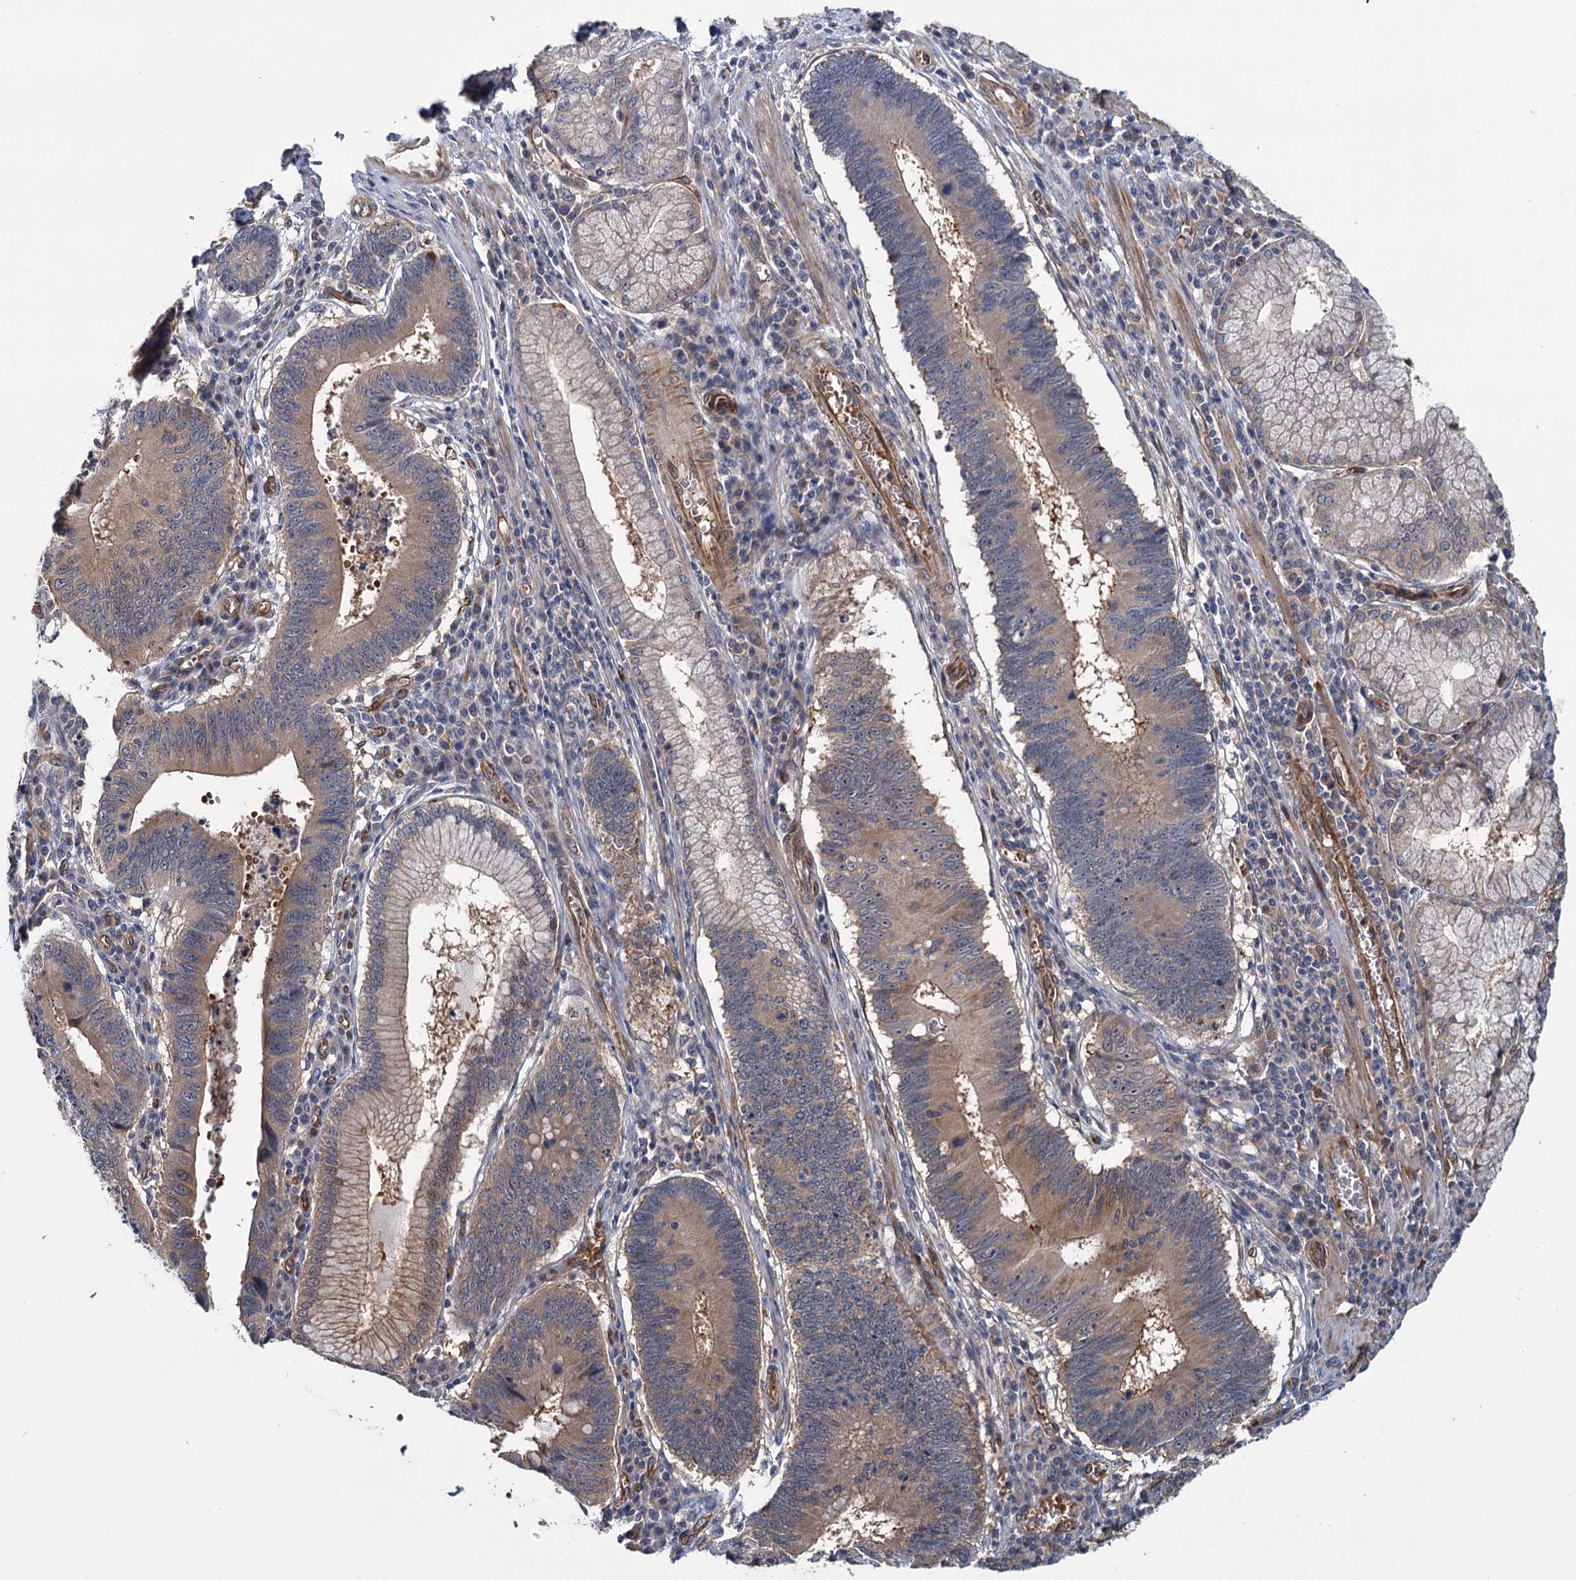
{"staining": {"intensity": "weak", "quantity": ">75%", "location": "cytoplasmic/membranous"}, "tissue": "stomach cancer", "cell_type": "Tumor cells", "image_type": "cancer", "snomed": [{"axis": "morphology", "description": "Adenocarcinoma, NOS"}, {"axis": "topography", "description": "Stomach"}], "caption": "An IHC image of neoplastic tissue is shown. Protein staining in brown labels weak cytoplasmic/membranous positivity in stomach adenocarcinoma within tumor cells. Using DAB (brown) and hematoxylin (blue) stains, captured at high magnification using brightfield microscopy.", "gene": "PKN2", "patient": {"sex": "male", "age": 59}}